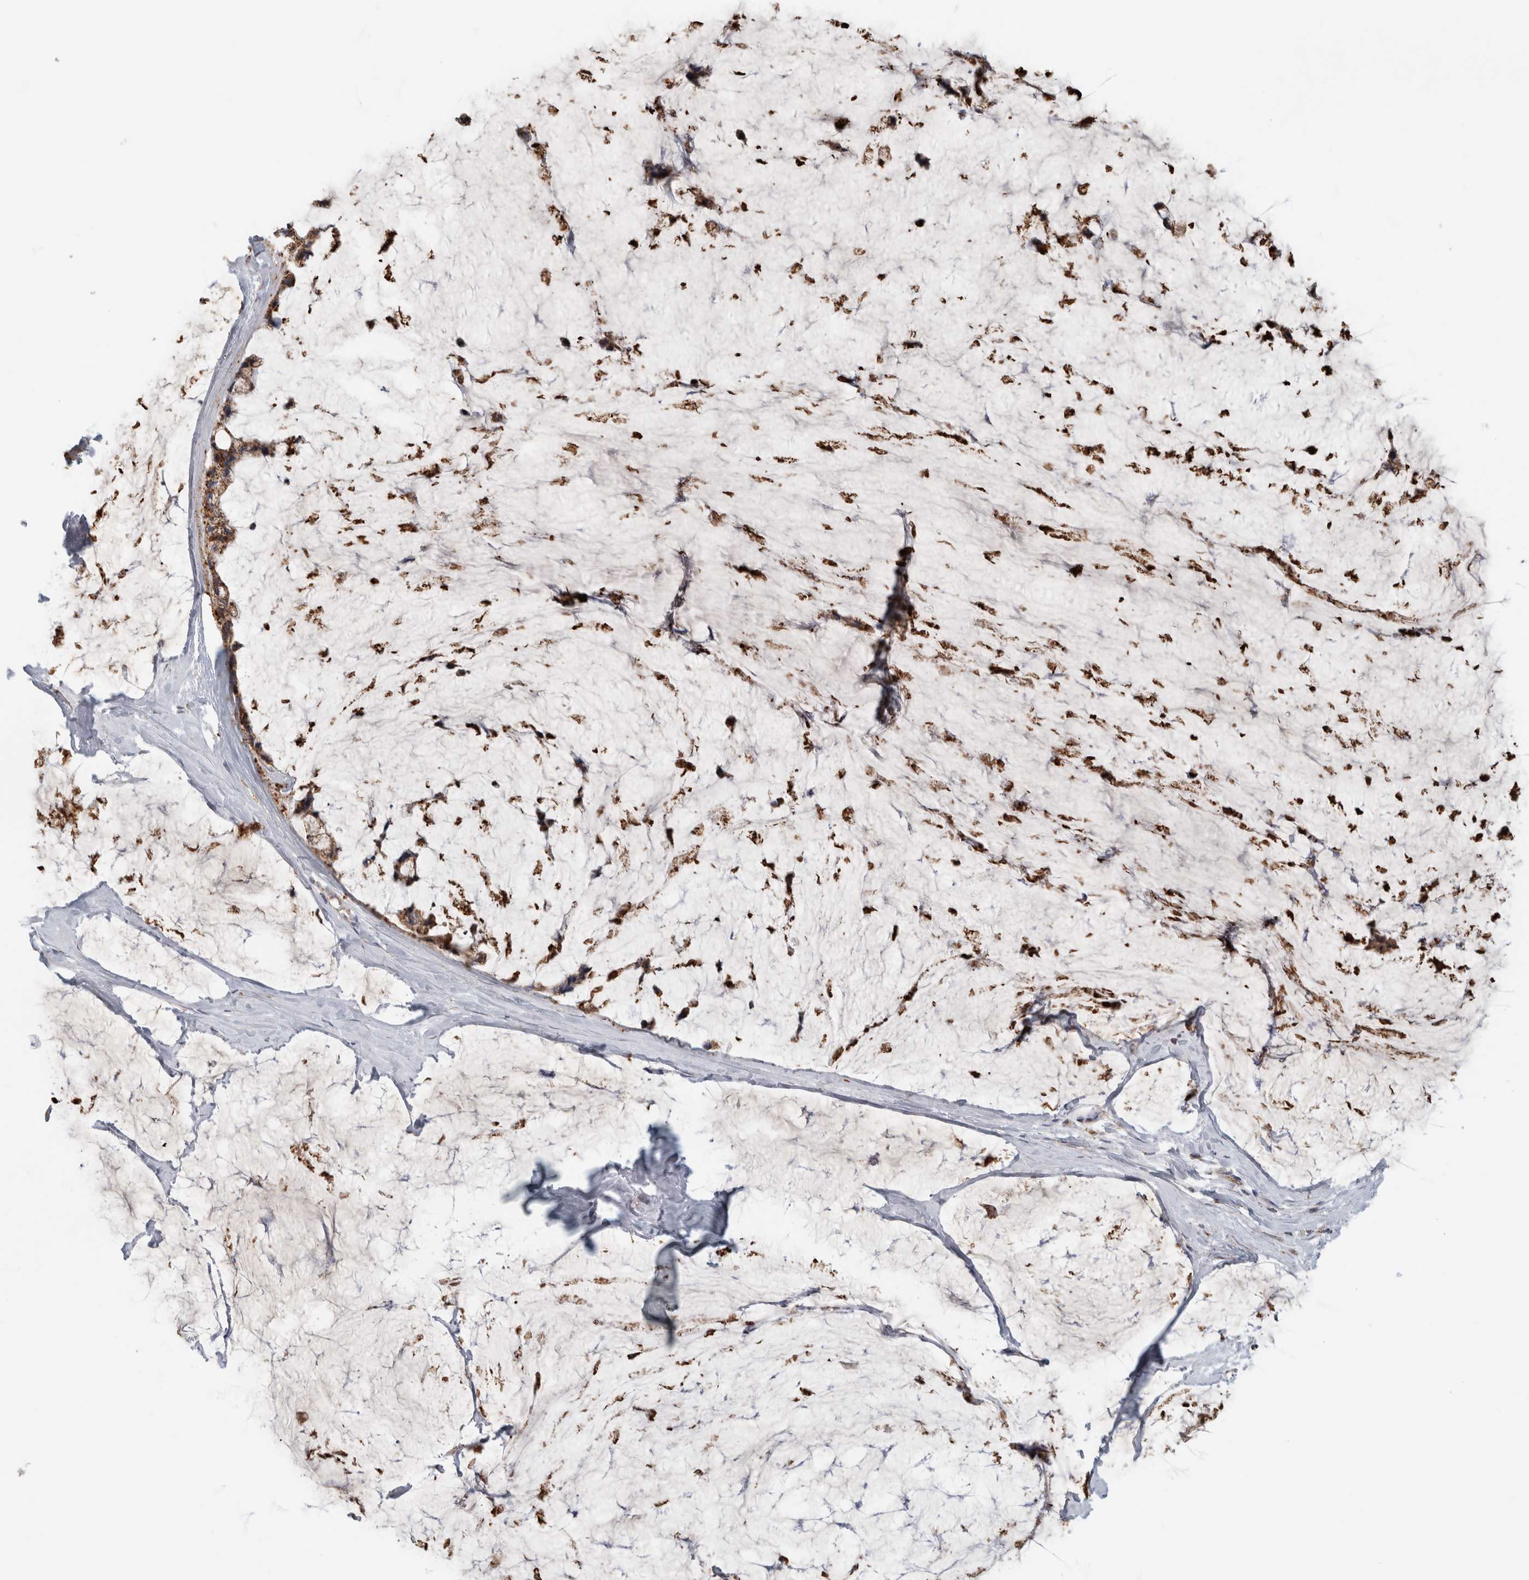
{"staining": {"intensity": "moderate", "quantity": ">75%", "location": "cytoplasmic/membranous"}, "tissue": "ovarian cancer", "cell_type": "Tumor cells", "image_type": "cancer", "snomed": [{"axis": "morphology", "description": "Cystadenocarcinoma, mucinous, NOS"}, {"axis": "topography", "description": "Ovary"}], "caption": "Human ovarian mucinous cystadenocarcinoma stained for a protein (brown) reveals moderate cytoplasmic/membranous positive staining in about >75% of tumor cells.", "gene": "ST8SIA1", "patient": {"sex": "female", "age": 39}}